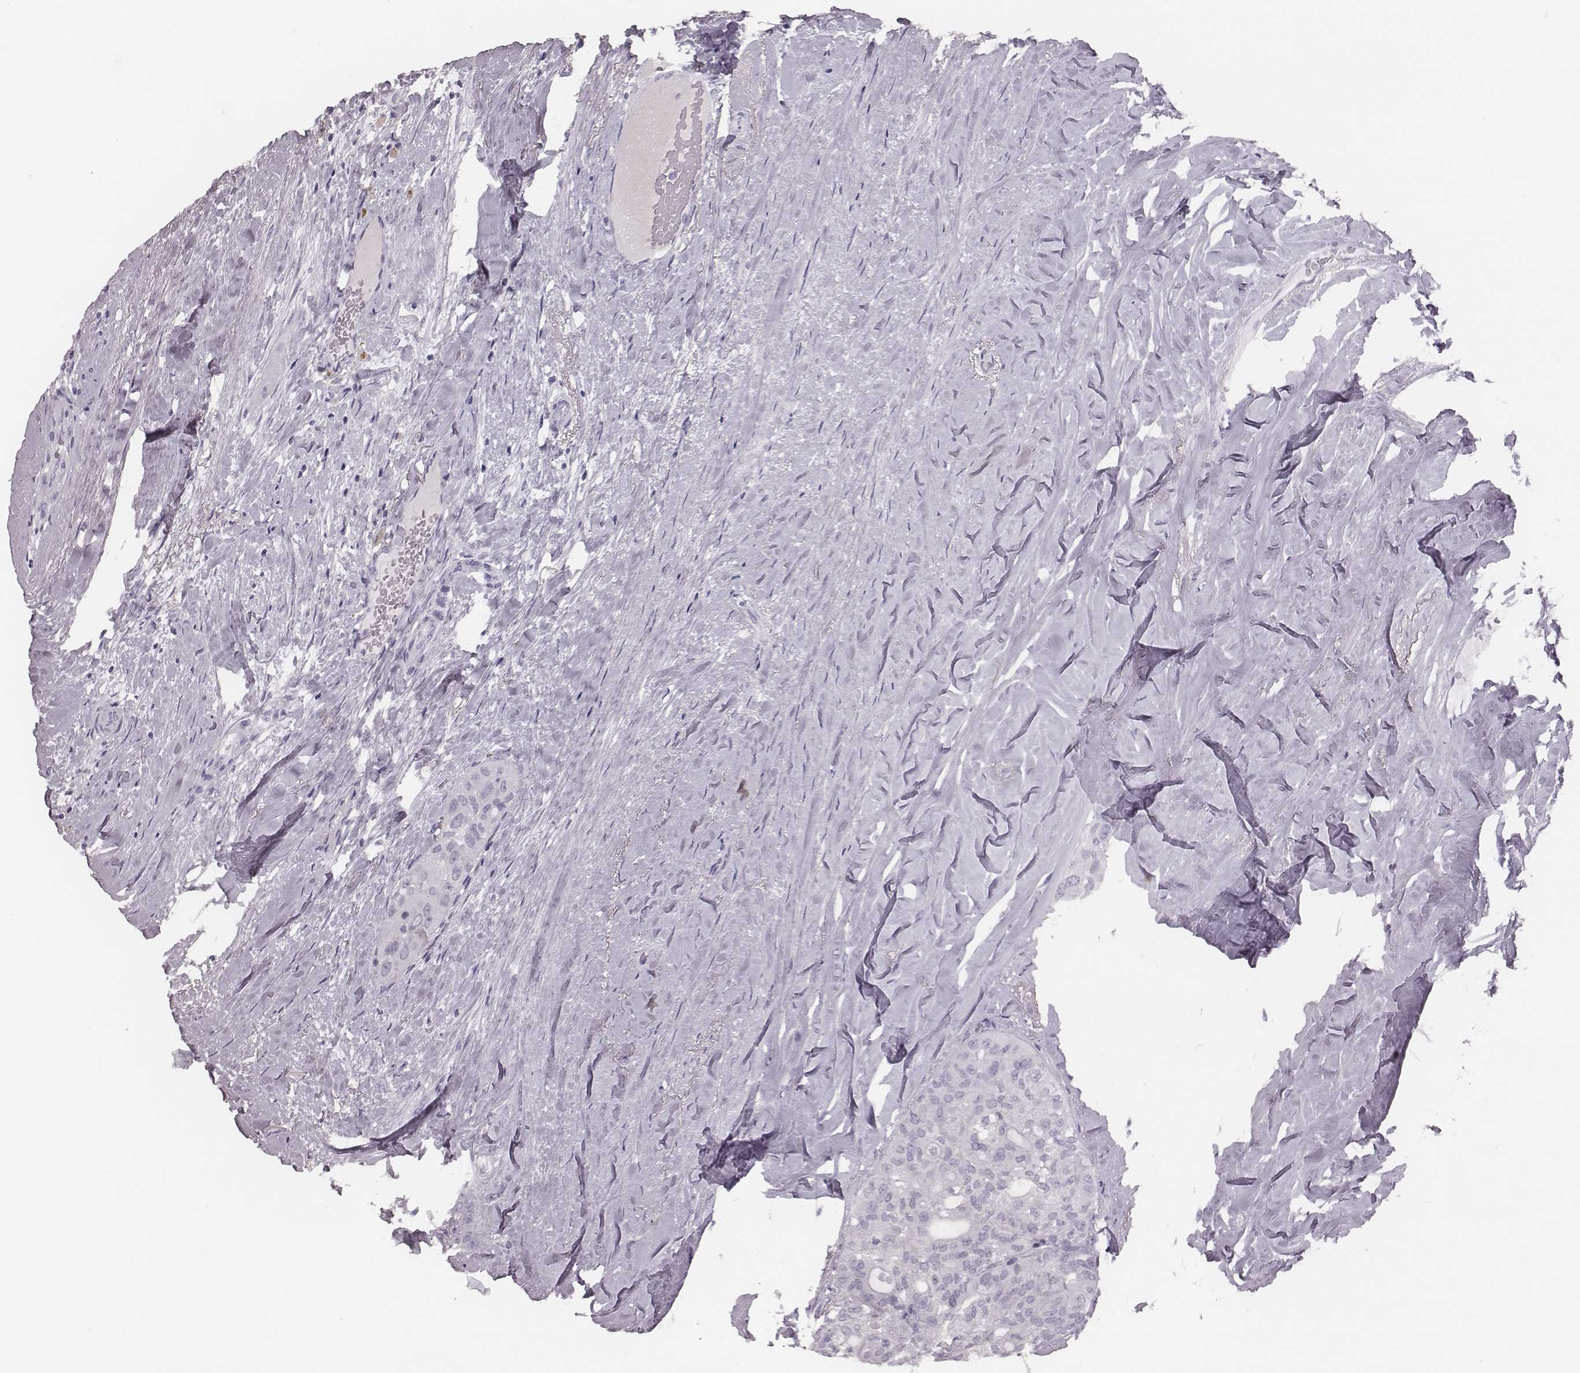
{"staining": {"intensity": "negative", "quantity": "none", "location": "none"}, "tissue": "thyroid cancer", "cell_type": "Tumor cells", "image_type": "cancer", "snomed": [{"axis": "morphology", "description": "Follicular adenoma carcinoma, NOS"}, {"axis": "topography", "description": "Thyroid gland"}], "caption": "Tumor cells are negative for brown protein staining in thyroid cancer. (Brightfield microscopy of DAB (3,3'-diaminobenzidine) immunohistochemistry at high magnification).", "gene": "CSH1", "patient": {"sex": "male", "age": 75}}